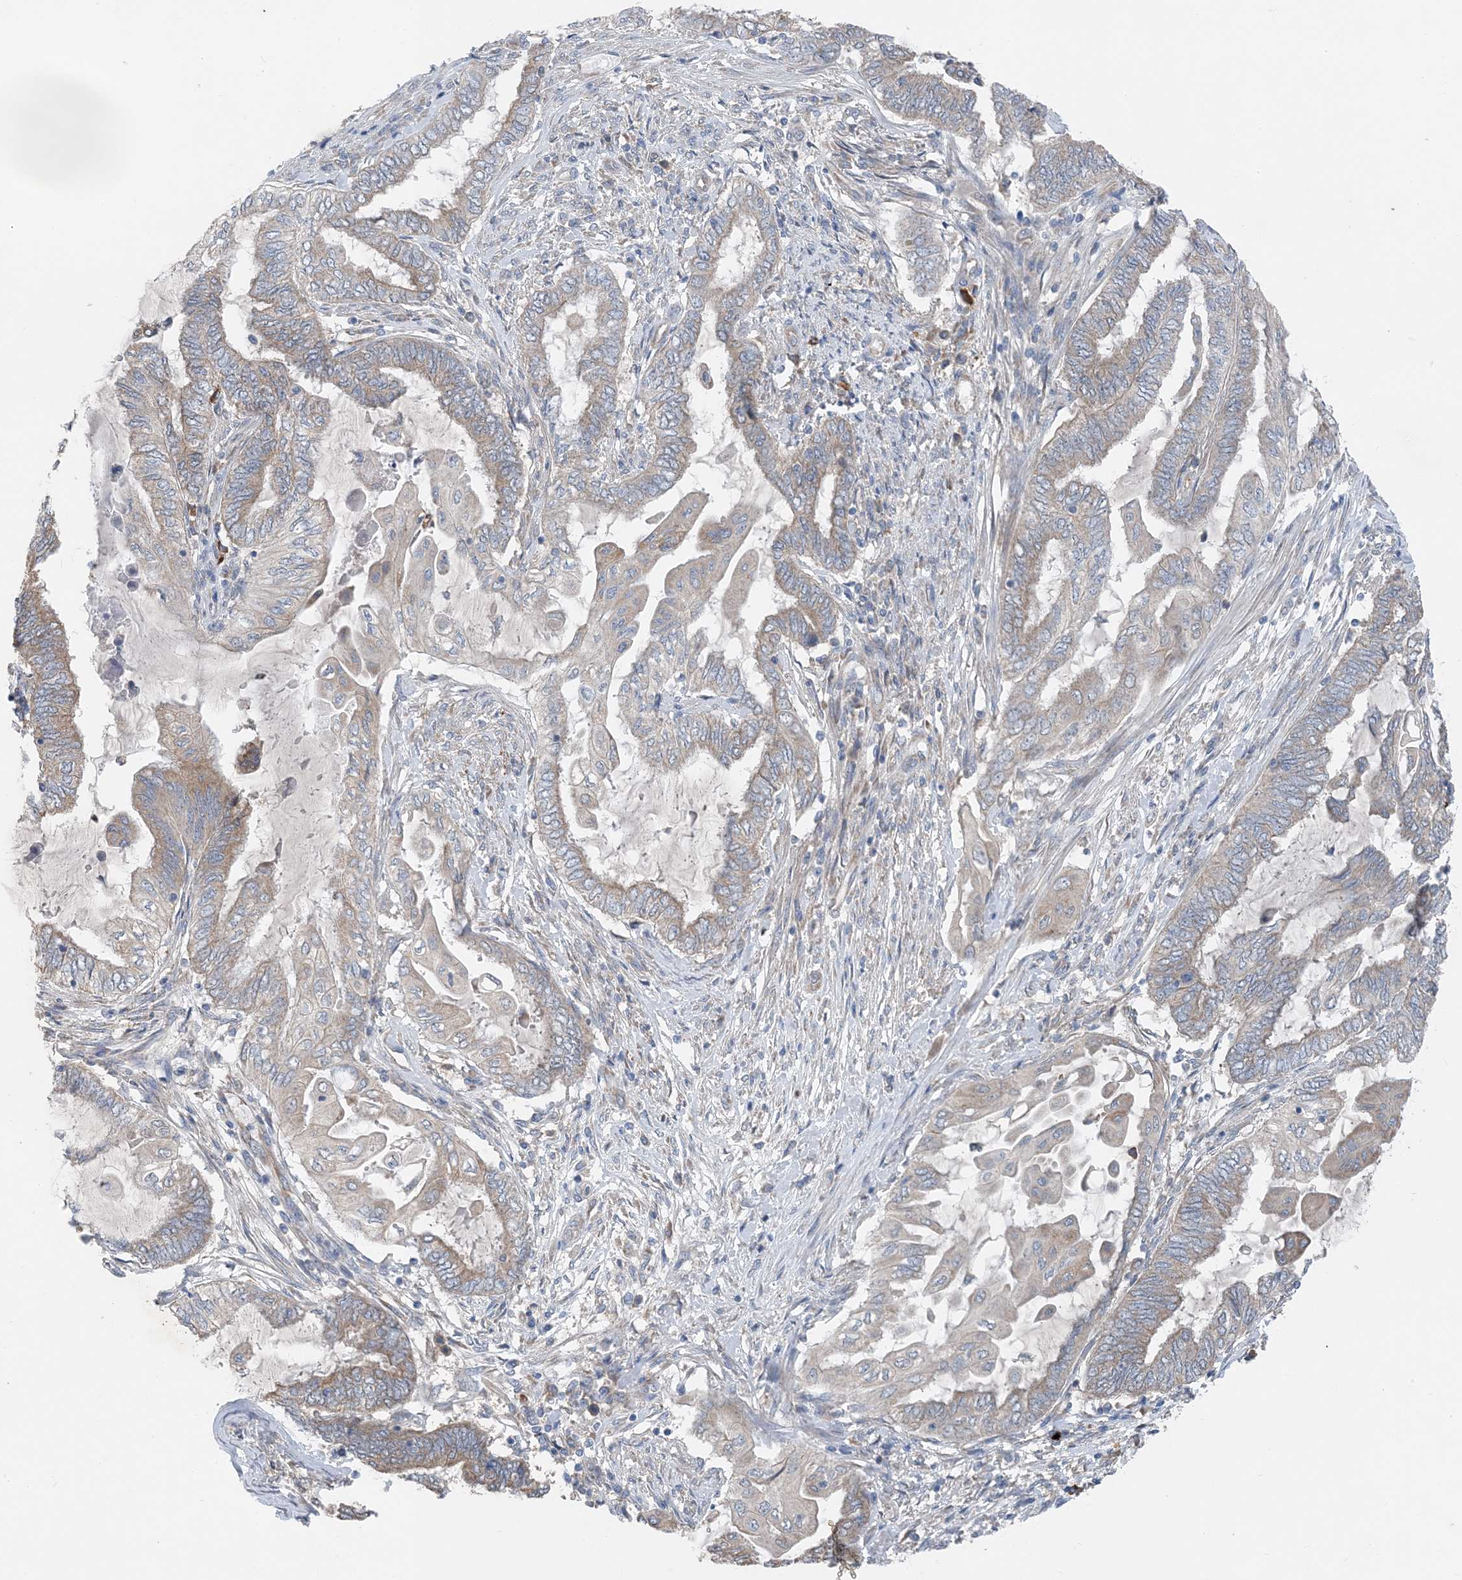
{"staining": {"intensity": "weak", "quantity": "25%-75%", "location": "cytoplasmic/membranous"}, "tissue": "endometrial cancer", "cell_type": "Tumor cells", "image_type": "cancer", "snomed": [{"axis": "morphology", "description": "Adenocarcinoma, NOS"}, {"axis": "topography", "description": "Uterus"}, {"axis": "topography", "description": "Endometrium"}], "caption": "Human adenocarcinoma (endometrial) stained with a protein marker shows weak staining in tumor cells.", "gene": "DHX30", "patient": {"sex": "female", "age": 70}}